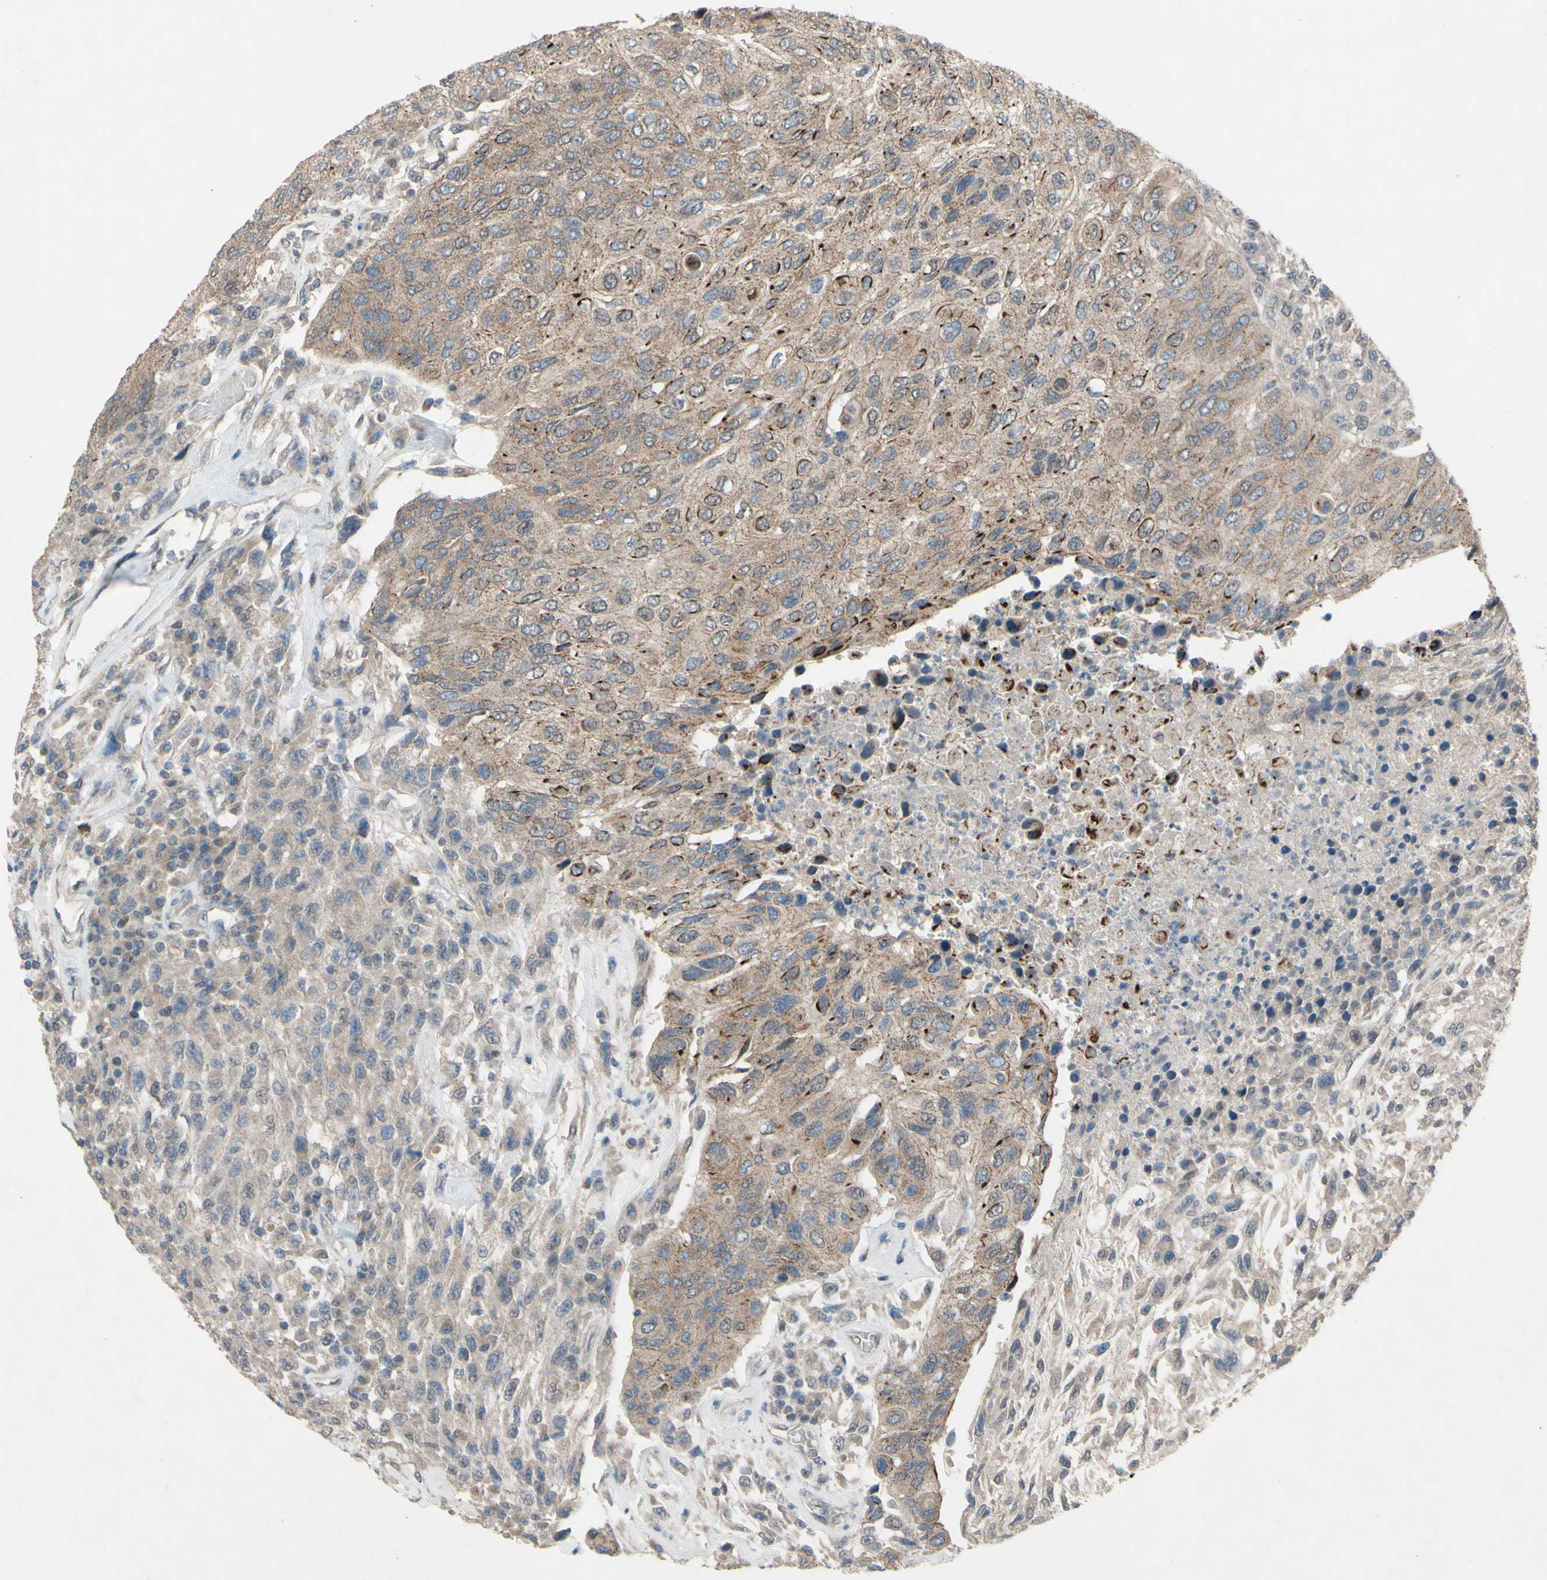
{"staining": {"intensity": "moderate", "quantity": ">75%", "location": "cytoplasmic/membranous"}, "tissue": "urothelial cancer", "cell_type": "Tumor cells", "image_type": "cancer", "snomed": [{"axis": "morphology", "description": "Urothelial carcinoma, High grade"}, {"axis": "topography", "description": "Urinary bladder"}], "caption": "DAB (3,3'-diaminobenzidine) immunohistochemical staining of human urothelial cancer shows moderate cytoplasmic/membranous protein staining in approximately >75% of tumor cells.", "gene": "CDCP1", "patient": {"sex": "male", "age": 66}}